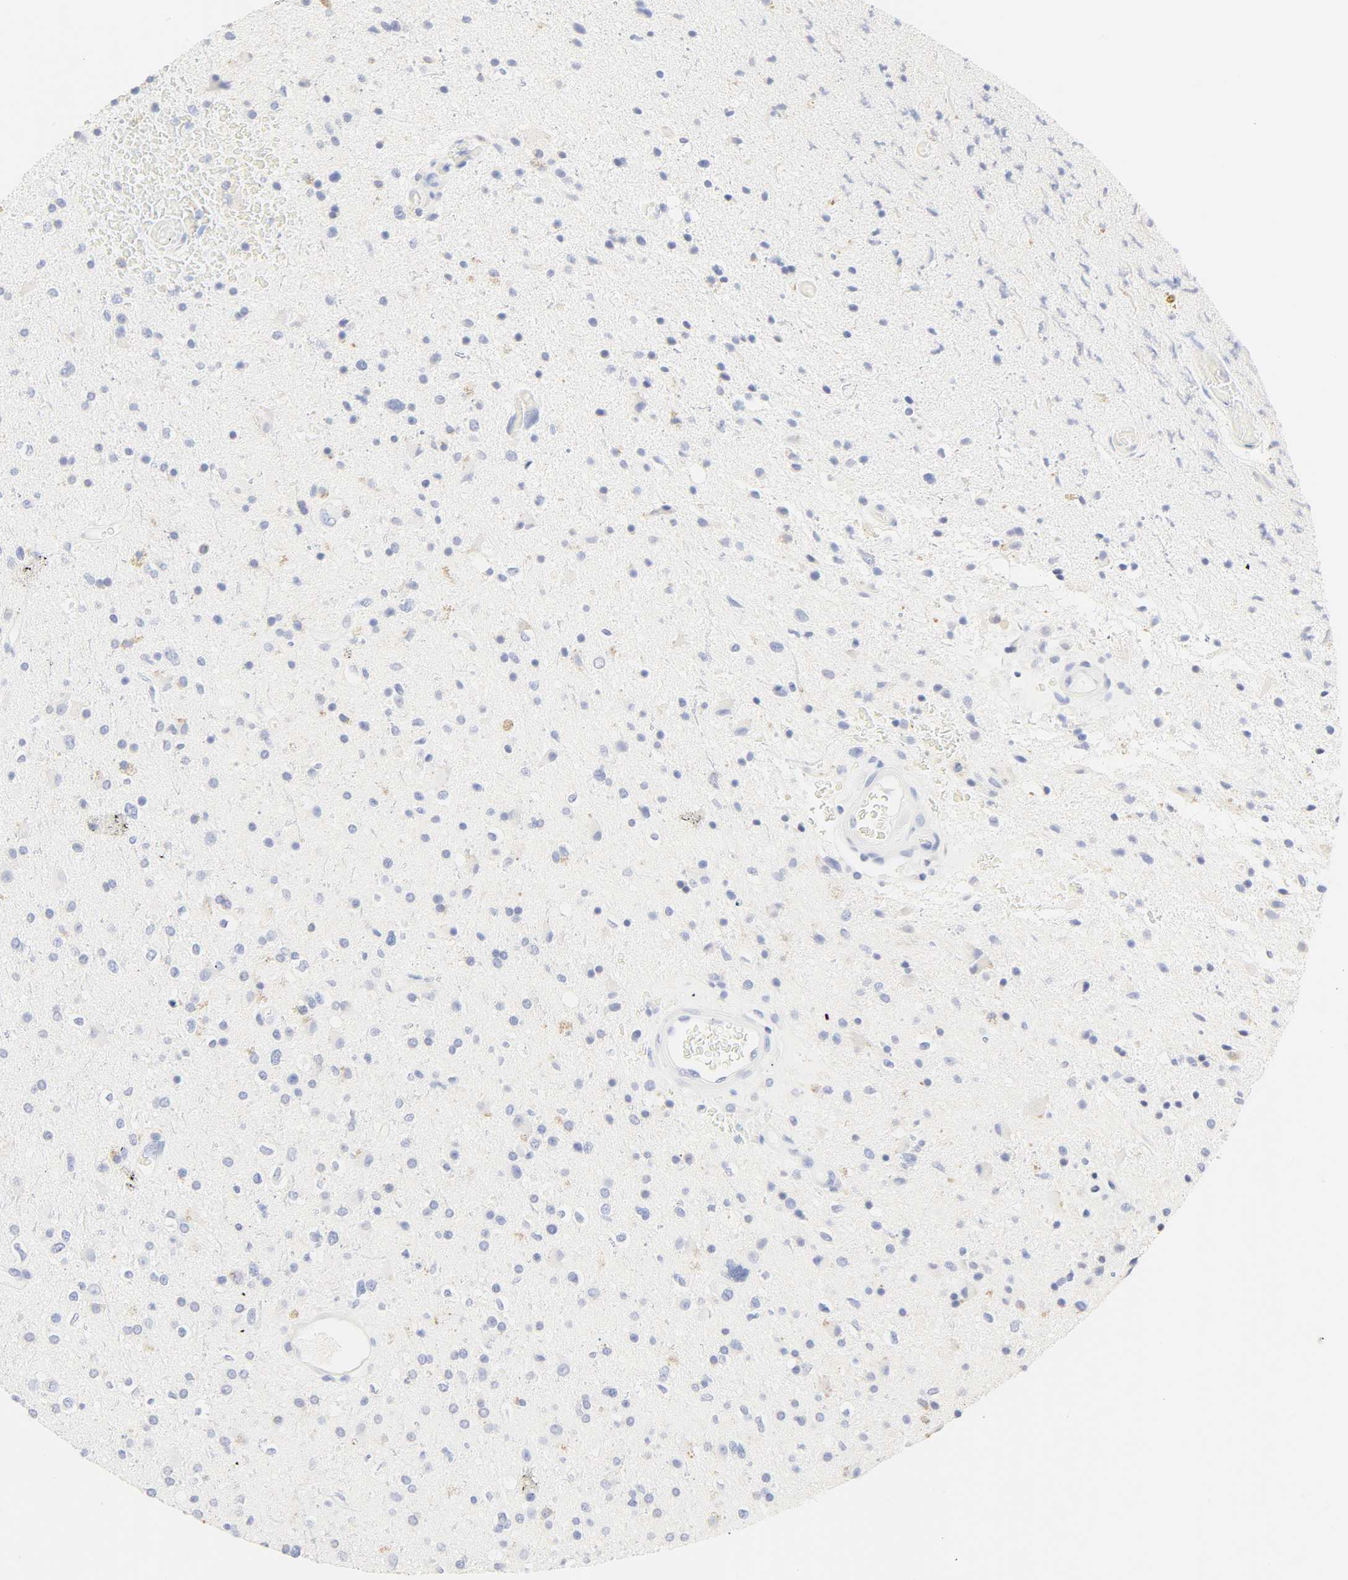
{"staining": {"intensity": "negative", "quantity": "none", "location": "none"}, "tissue": "glioma", "cell_type": "Tumor cells", "image_type": "cancer", "snomed": [{"axis": "morphology", "description": "Glioma, malignant, High grade"}, {"axis": "topography", "description": "Brain"}], "caption": "A high-resolution histopathology image shows immunohistochemistry staining of glioma, which displays no significant positivity in tumor cells.", "gene": "SLCO1B3", "patient": {"sex": "male", "age": 33}}